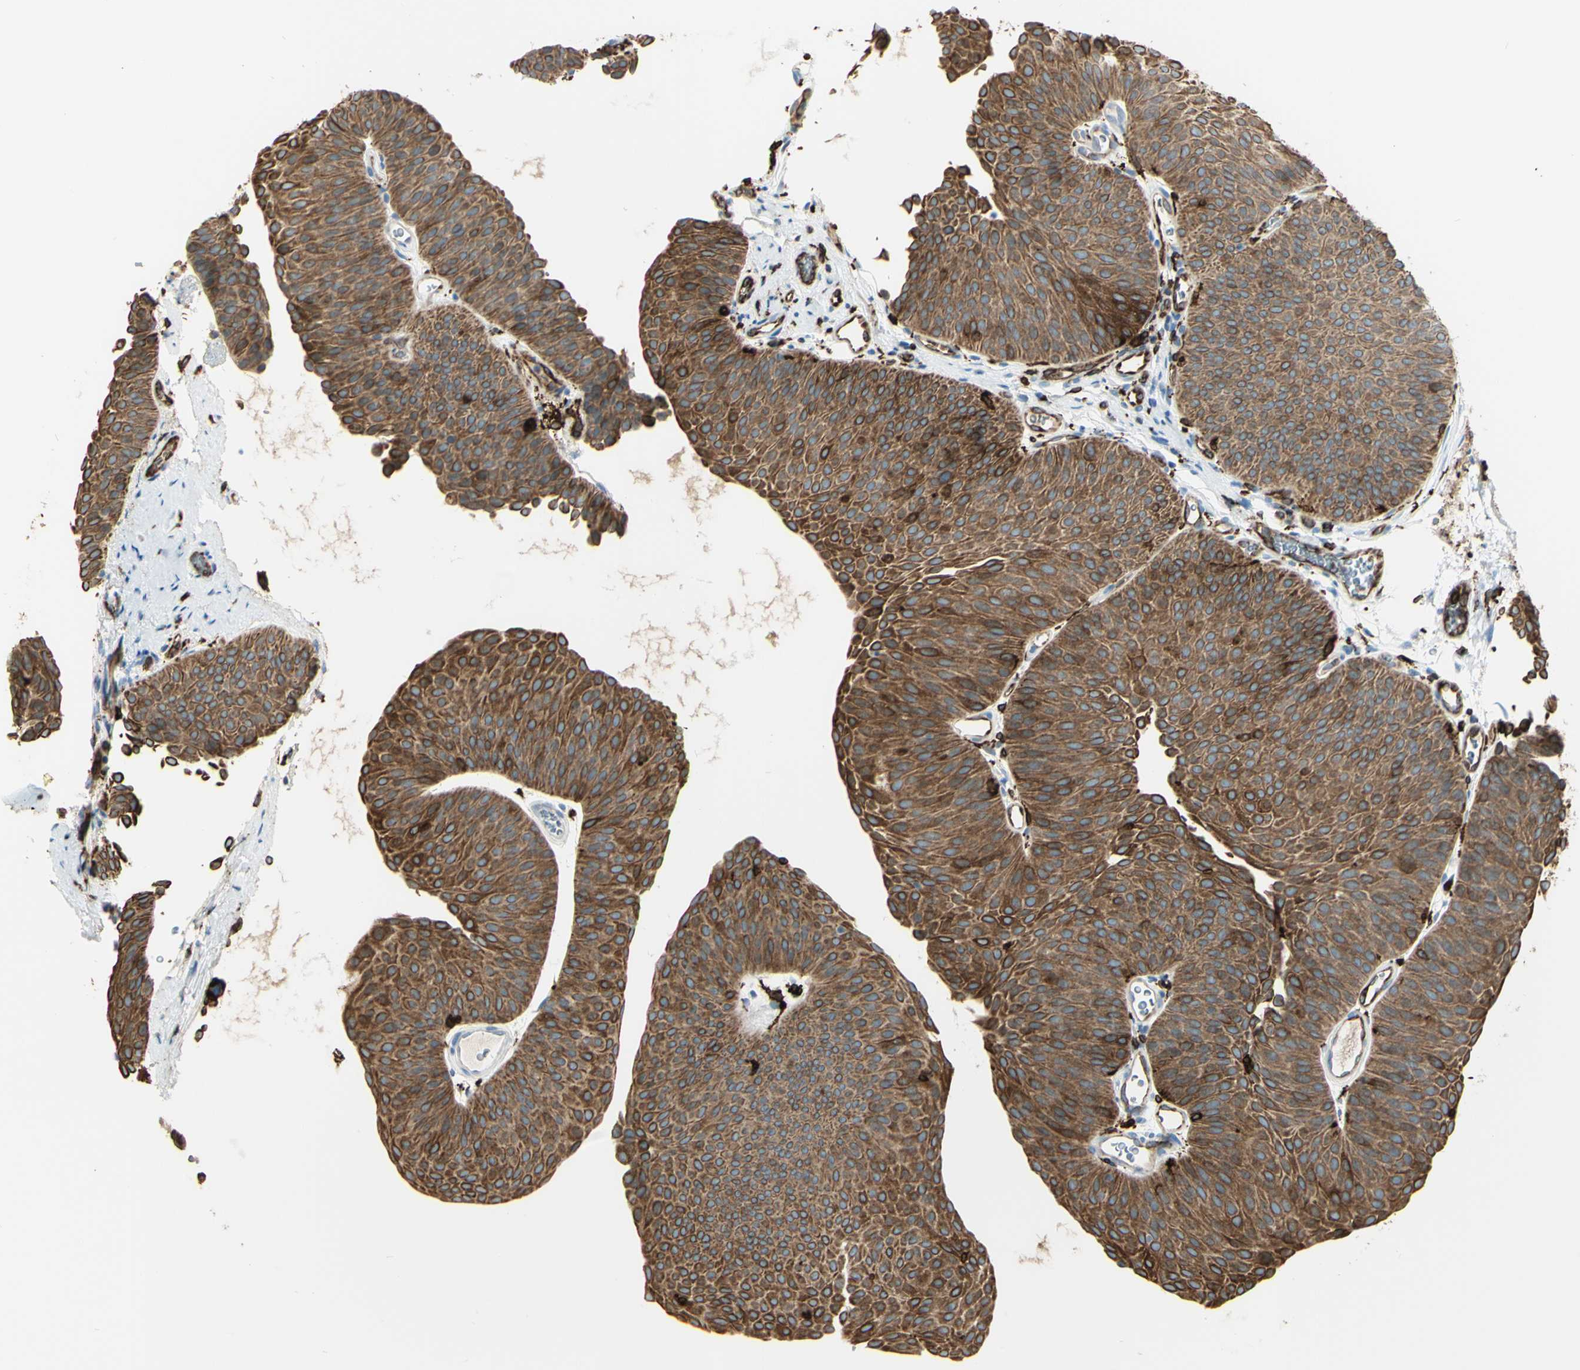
{"staining": {"intensity": "moderate", "quantity": ">75%", "location": "cytoplasmic/membranous"}, "tissue": "urothelial cancer", "cell_type": "Tumor cells", "image_type": "cancer", "snomed": [{"axis": "morphology", "description": "Urothelial carcinoma, Low grade"}, {"axis": "topography", "description": "Urinary bladder"}], "caption": "Immunohistochemical staining of urothelial carcinoma (low-grade) exhibits medium levels of moderate cytoplasmic/membranous expression in about >75% of tumor cells. Nuclei are stained in blue.", "gene": "CD74", "patient": {"sex": "female", "age": 60}}